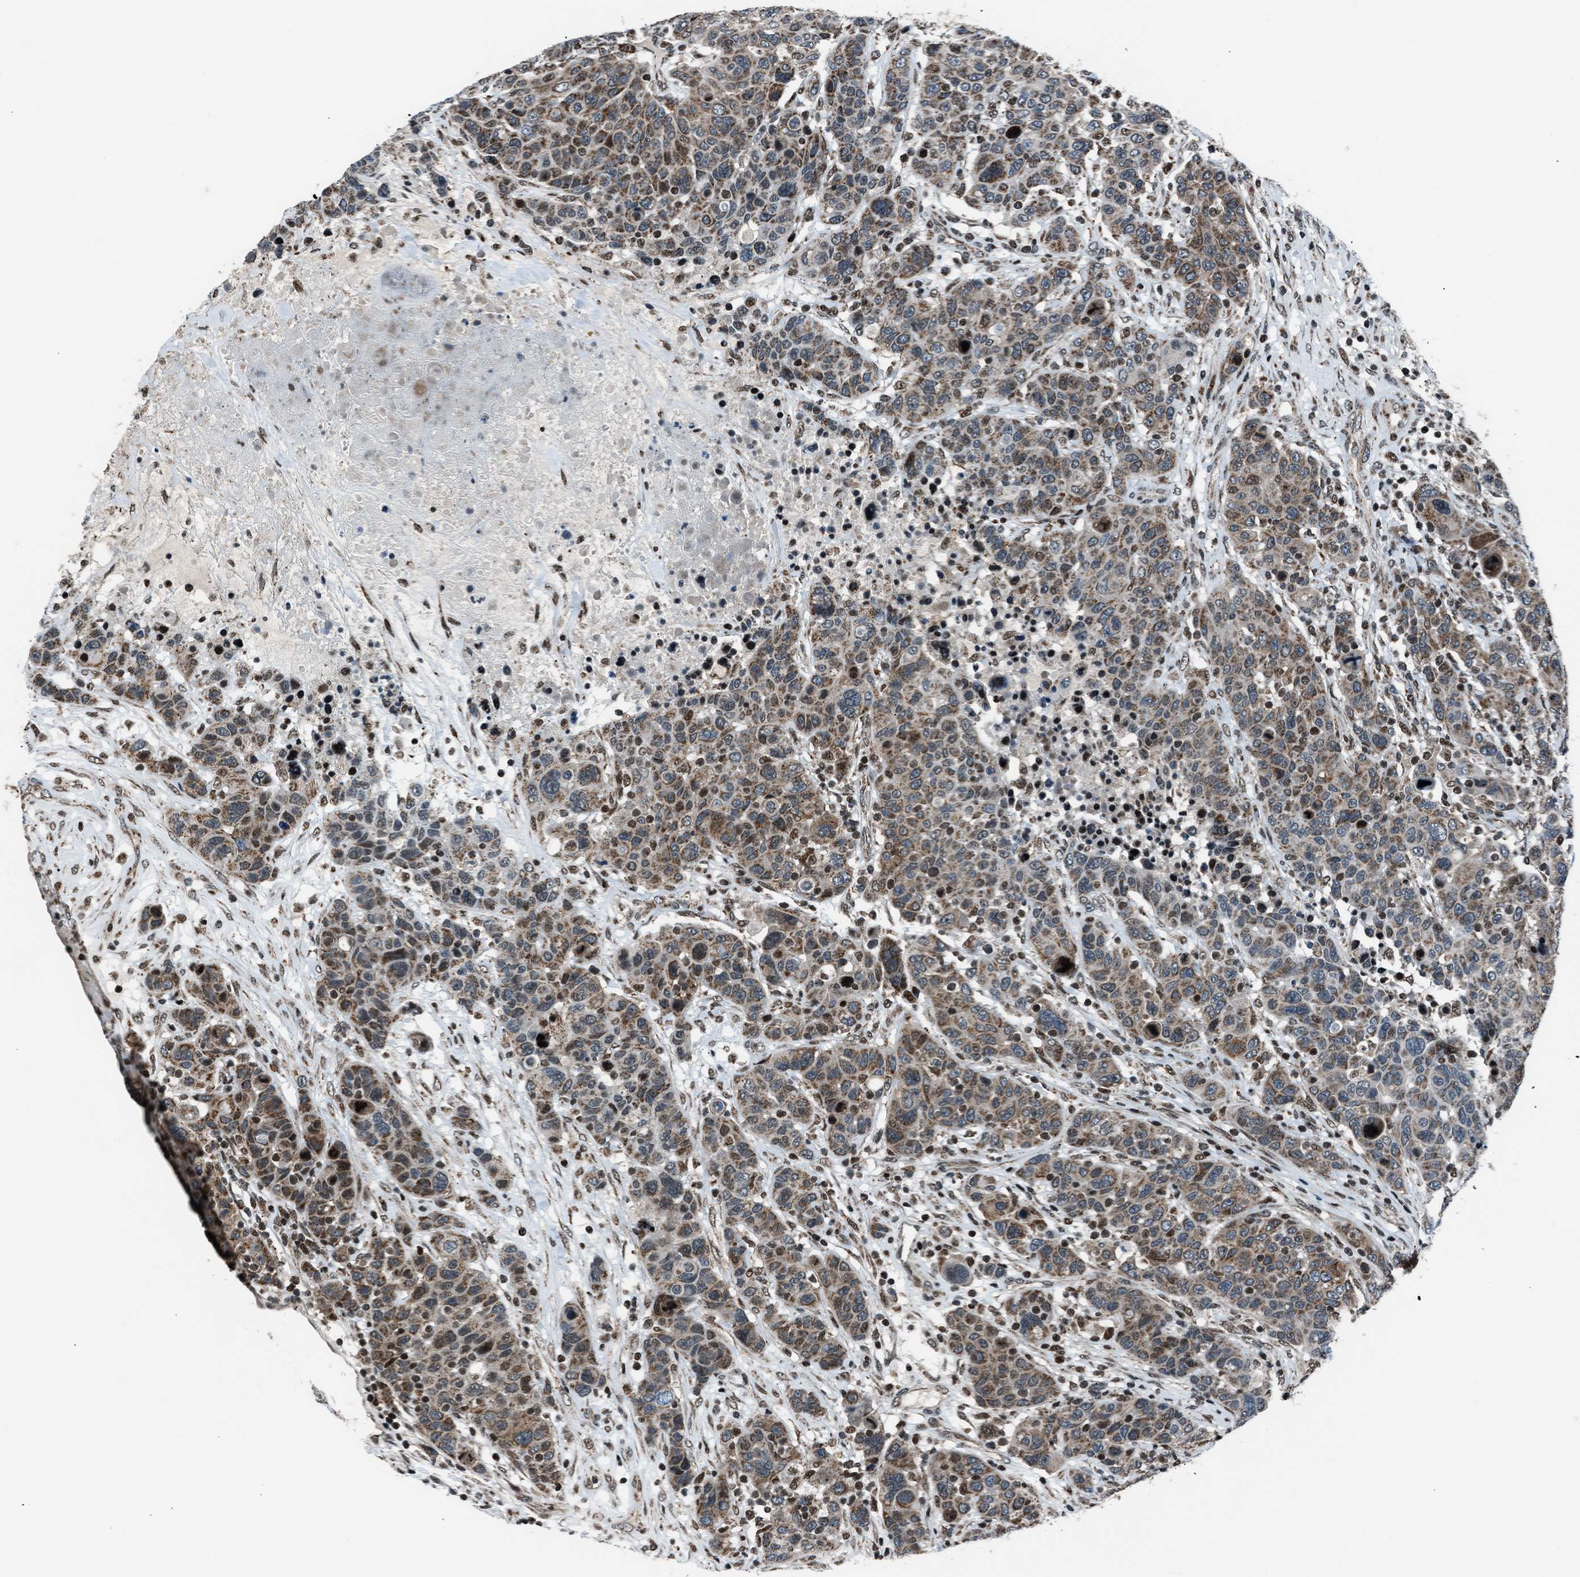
{"staining": {"intensity": "moderate", "quantity": ">75%", "location": "cytoplasmic/membranous"}, "tissue": "breast cancer", "cell_type": "Tumor cells", "image_type": "cancer", "snomed": [{"axis": "morphology", "description": "Duct carcinoma"}, {"axis": "topography", "description": "Breast"}], "caption": "DAB (3,3'-diaminobenzidine) immunohistochemical staining of human intraductal carcinoma (breast) displays moderate cytoplasmic/membranous protein staining in about >75% of tumor cells.", "gene": "MORC3", "patient": {"sex": "female", "age": 37}}